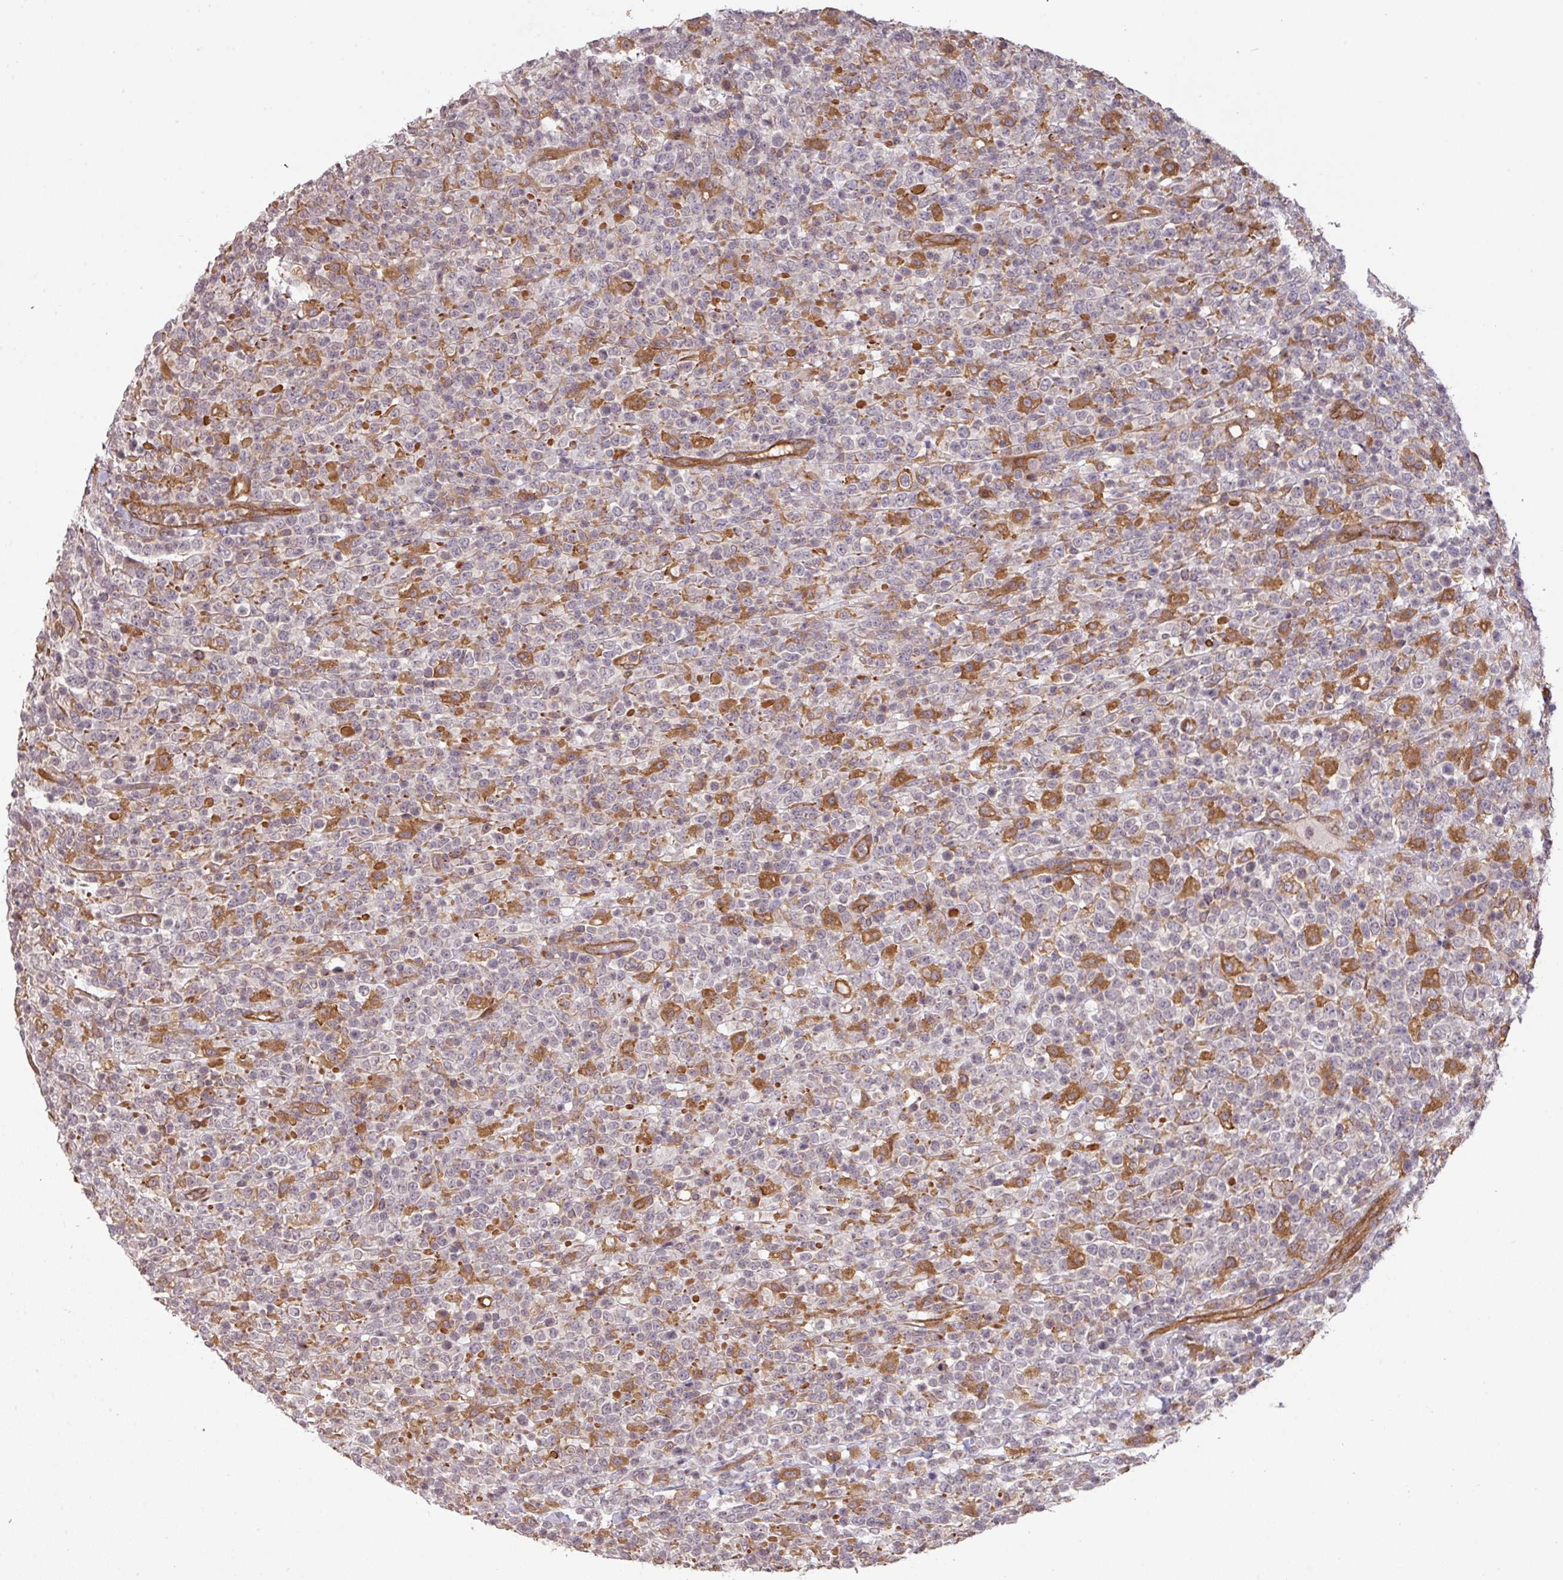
{"staining": {"intensity": "strong", "quantity": "<25%", "location": "cytoplasmic/membranous"}, "tissue": "lymphoma", "cell_type": "Tumor cells", "image_type": "cancer", "snomed": [{"axis": "morphology", "description": "Malignant lymphoma, non-Hodgkin's type, High grade"}, {"axis": "topography", "description": "Colon"}], "caption": "A micrograph of human malignant lymphoma, non-Hodgkin's type (high-grade) stained for a protein demonstrates strong cytoplasmic/membranous brown staining in tumor cells.", "gene": "CYFIP2", "patient": {"sex": "female", "age": 53}}